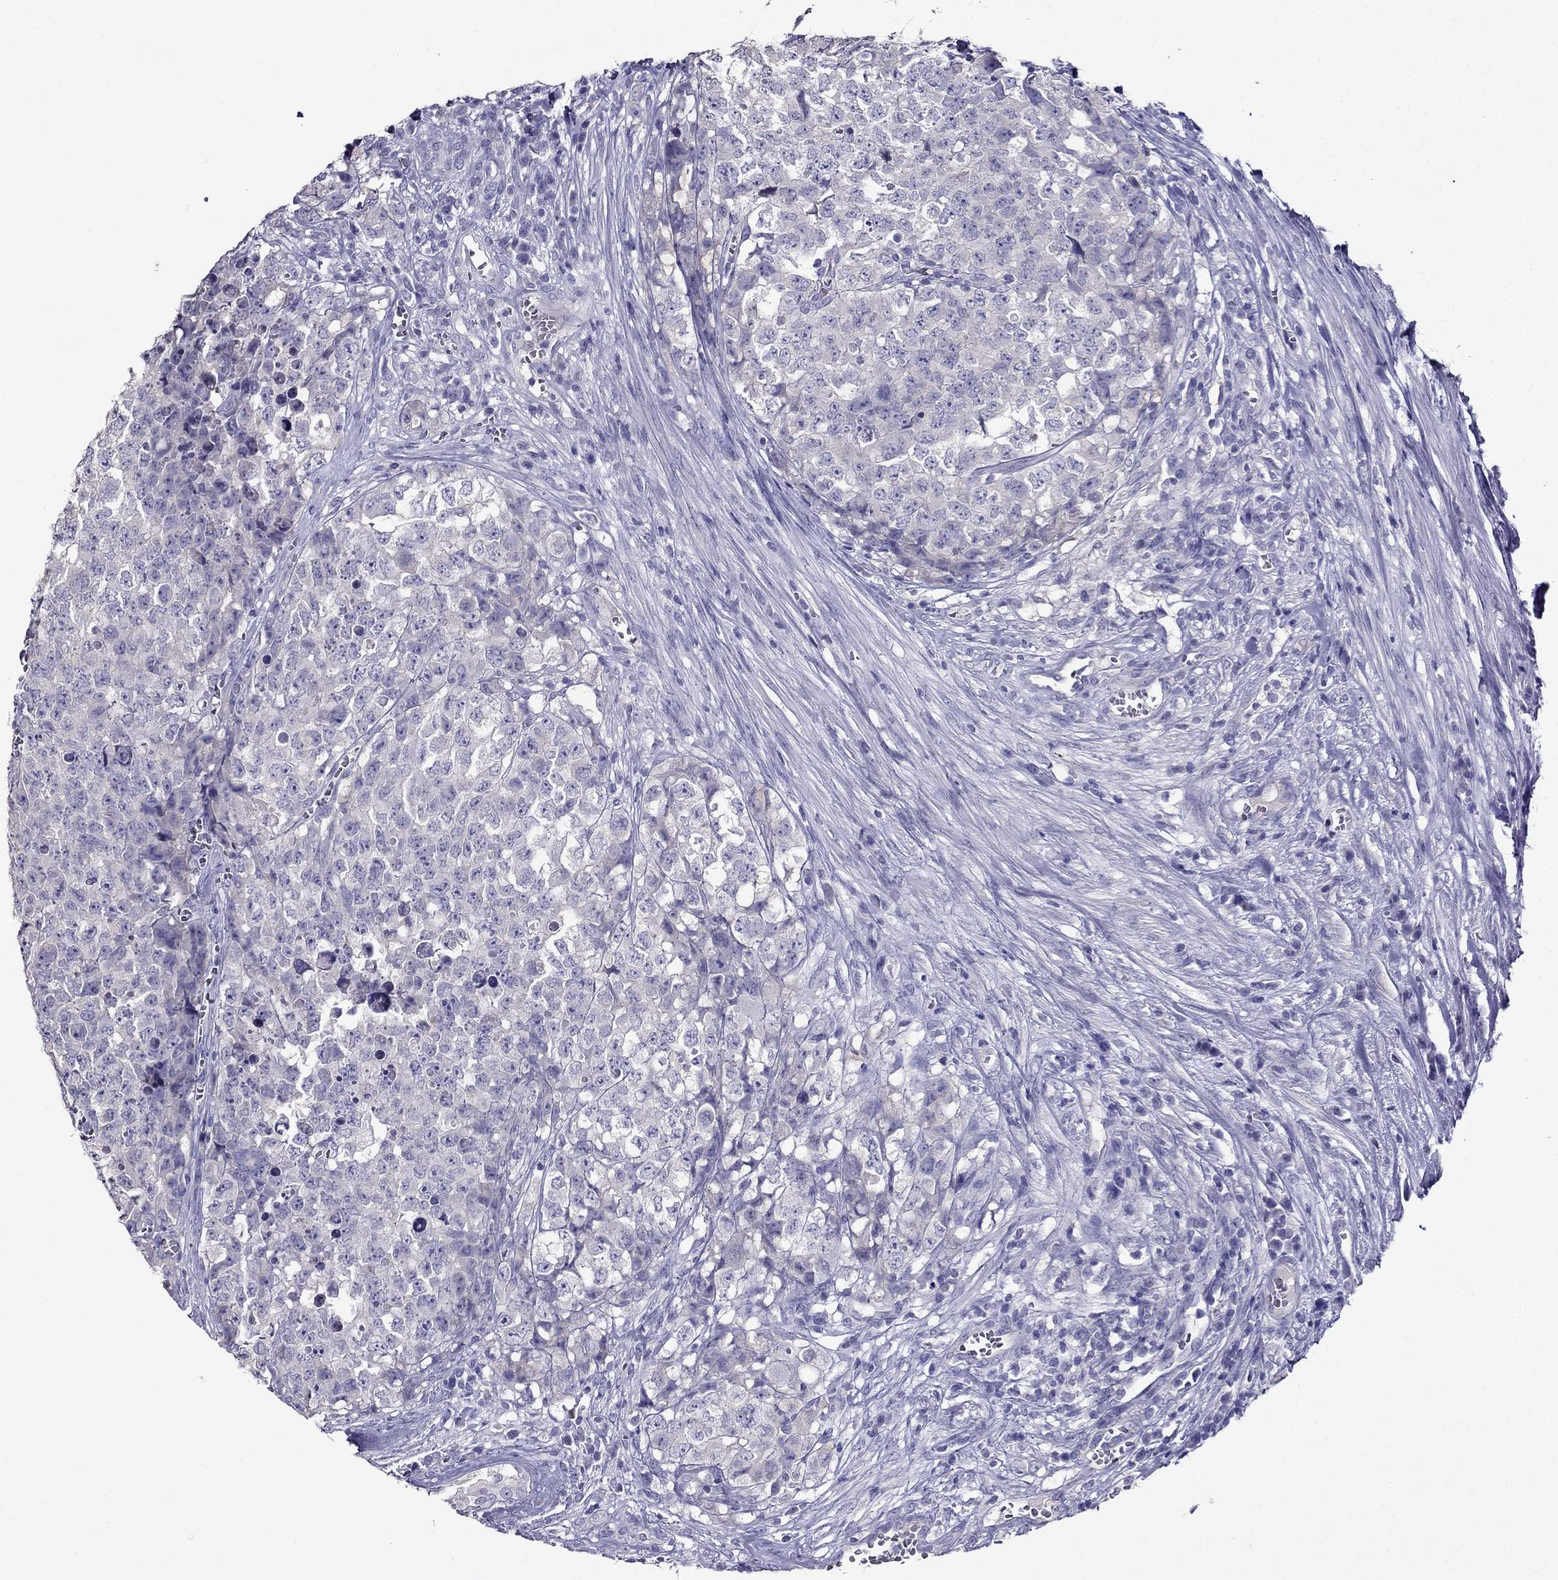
{"staining": {"intensity": "negative", "quantity": "none", "location": "none"}, "tissue": "testis cancer", "cell_type": "Tumor cells", "image_type": "cancer", "snomed": [{"axis": "morphology", "description": "Carcinoma, Embryonal, NOS"}, {"axis": "topography", "description": "Testis"}], "caption": "DAB (3,3'-diaminobenzidine) immunohistochemical staining of embryonal carcinoma (testis) demonstrates no significant expression in tumor cells.", "gene": "ZNF541", "patient": {"sex": "male", "age": 23}}